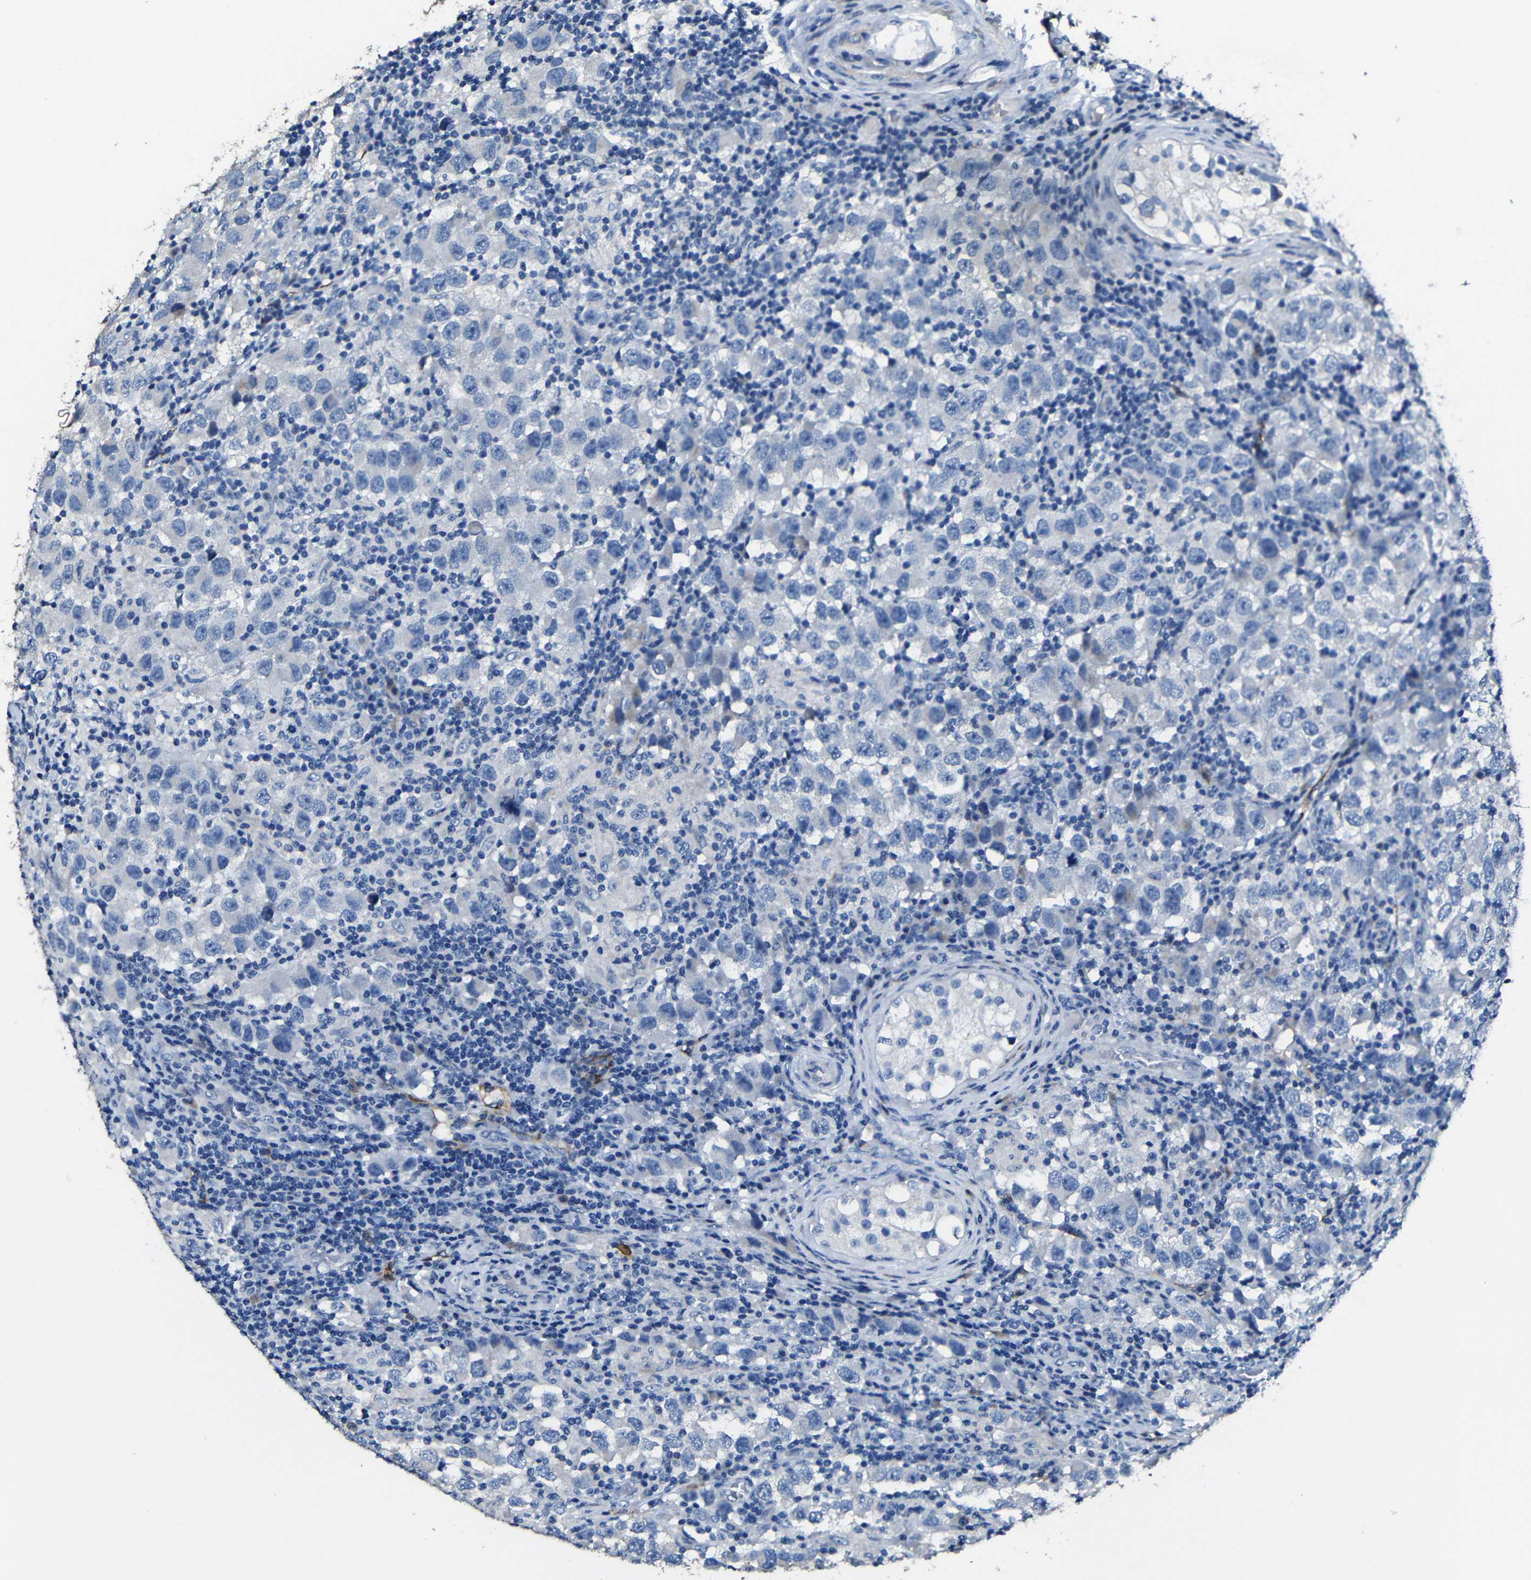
{"staining": {"intensity": "negative", "quantity": "none", "location": "none"}, "tissue": "testis cancer", "cell_type": "Tumor cells", "image_type": "cancer", "snomed": [{"axis": "morphology", "description": "Carcinoma, Embryonal, NOS"}, {"axis": "topography", "description": "Testis"}], "caption": "DAB immunohistochemical staining of testis cancer (embryonal carcinoma) reveals no significant positivity in tumor cells.", "gene": "ACKR2", "patient": {"sex": "male", "age": 21}}